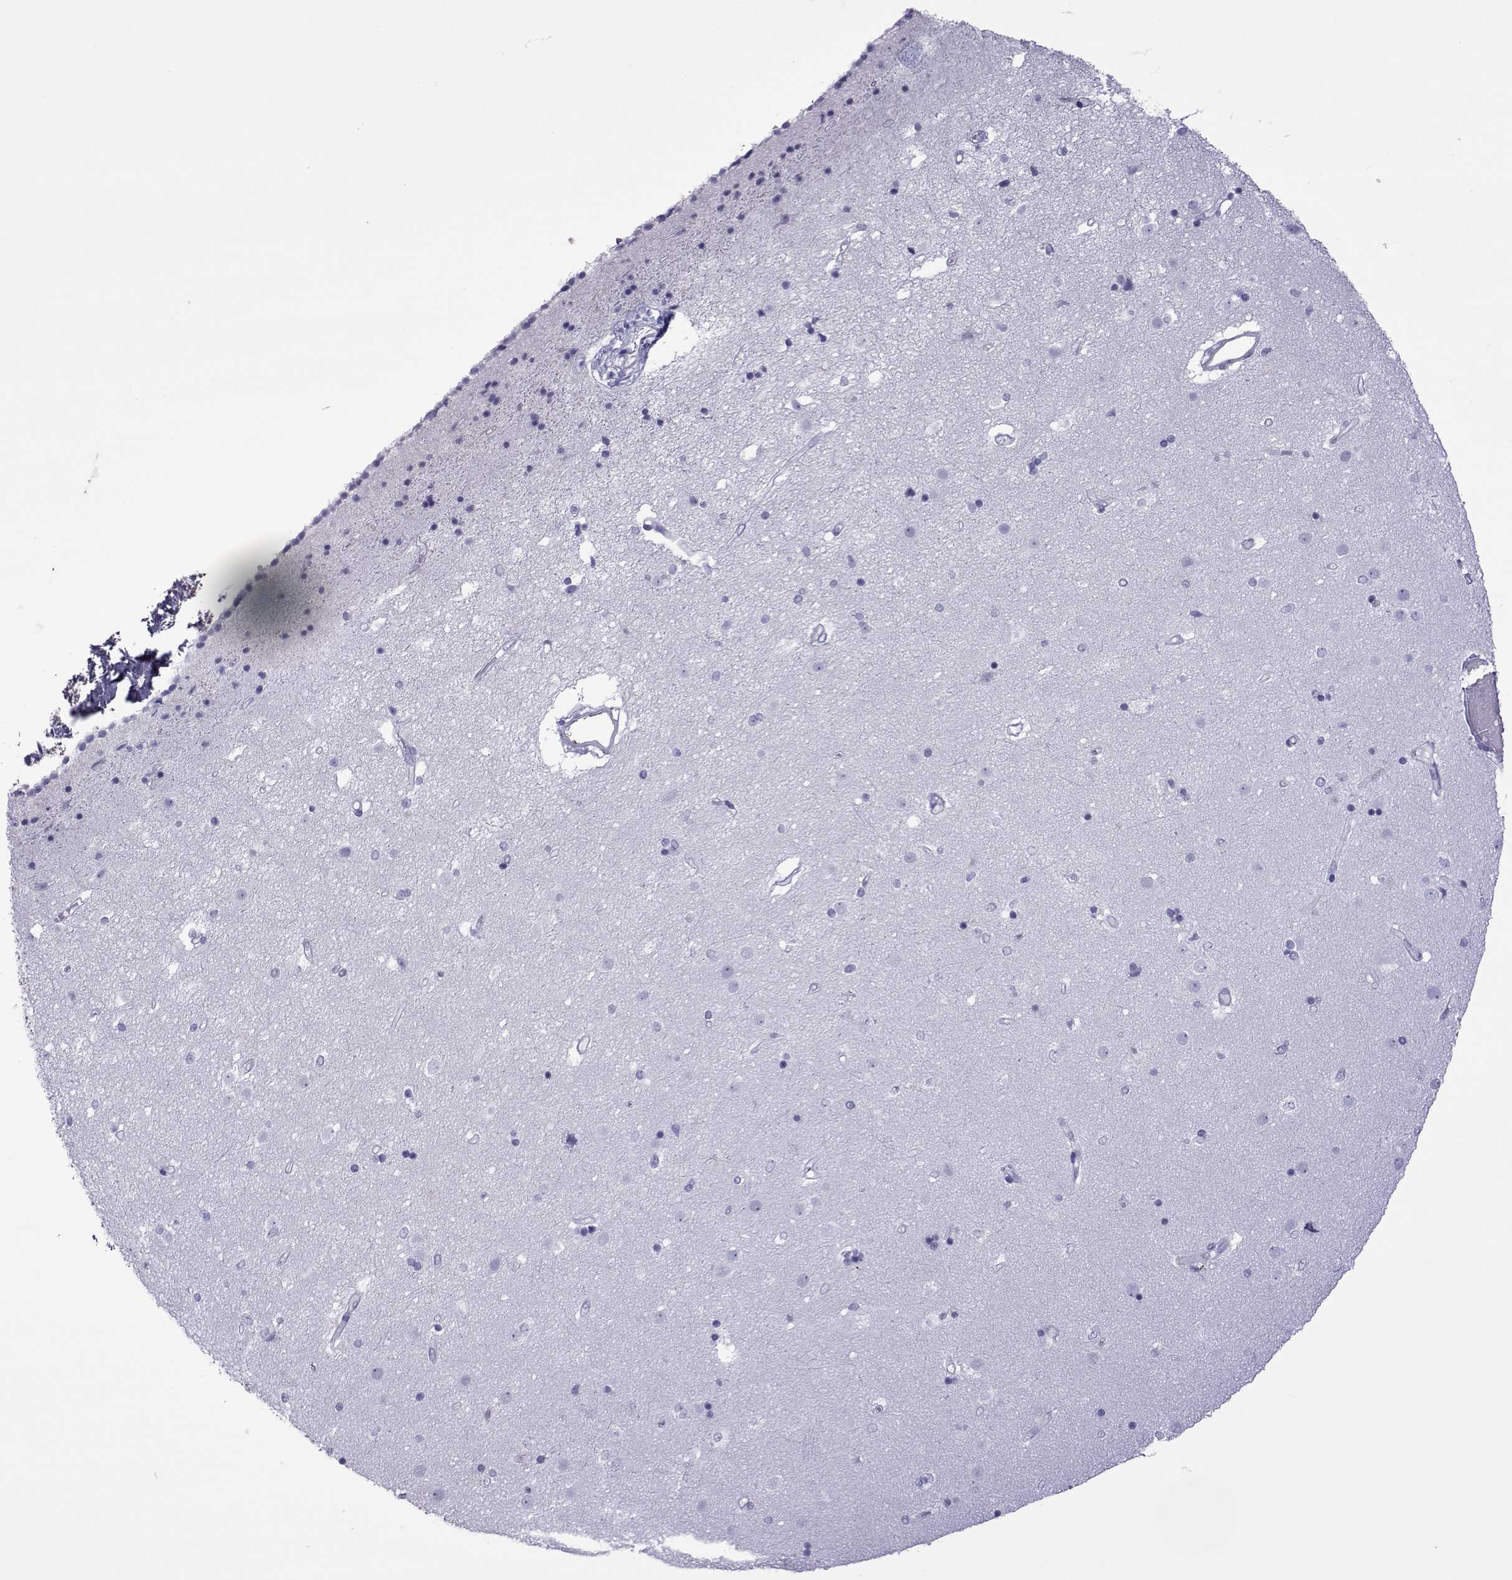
{"staining": {"intensity": "negative", "quantity": "none", "location": "none"}, "tissue": "caudate", "cell_type": "Glial cells", "image_type": "normal", "snomed": [{"axis": "morphology", "description": "Normal tissue, NOS"}, {"axis": "topography", "description": "Lateral ventricle wall"}], "caption": "This is an immunohistochemistry image of unremarkable caudate. There is no positivity in glial cells.", "gene": "SPANXA1", "patient": {"sex": "female", "age": 71}}